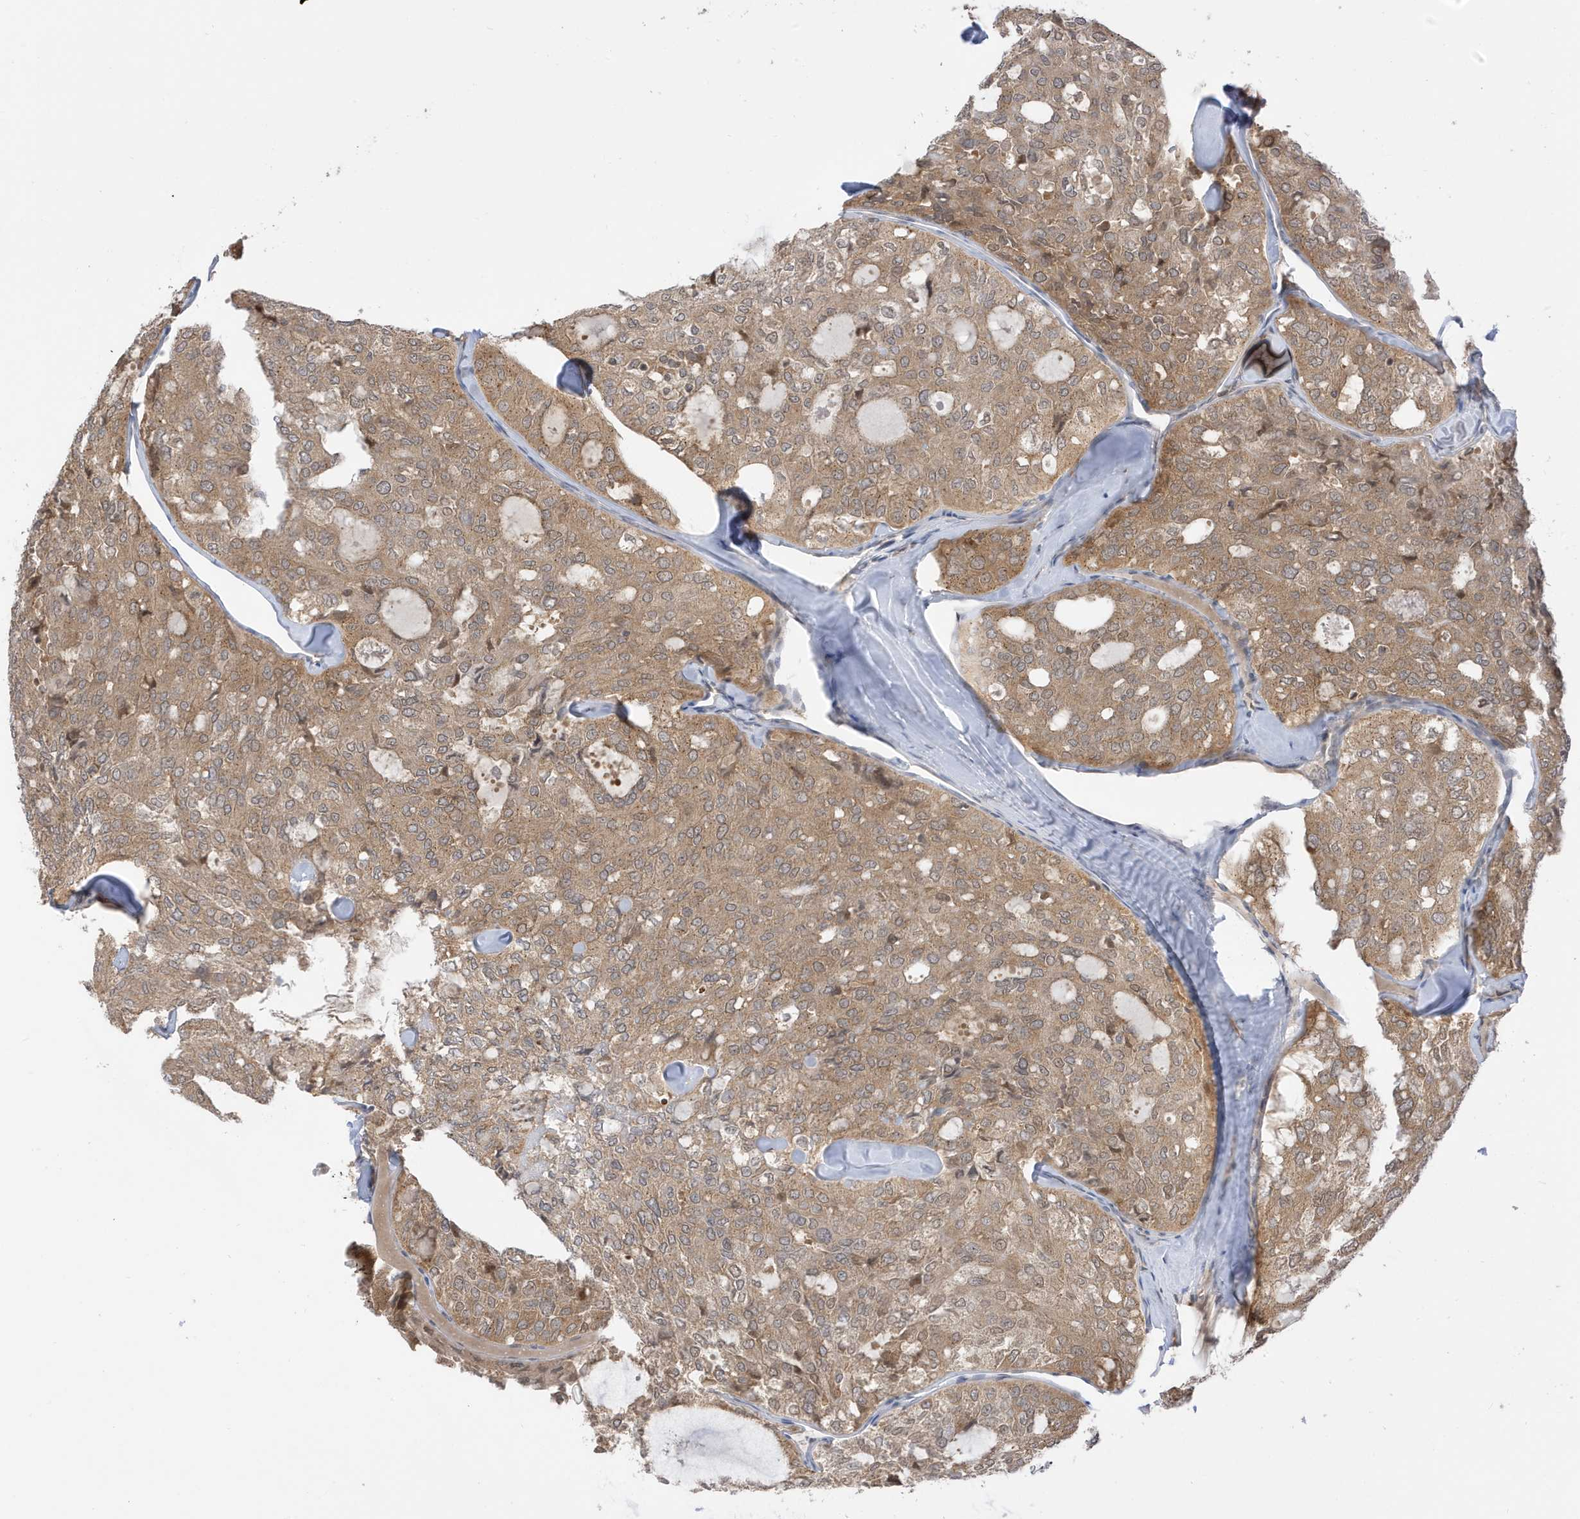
{"staining": {"intensity": "moderate", "quantity": ">75%", "location": "cytoplasmic/membranous,nuclear"}, "tissue": "thyroid cancer", "cell_type": "Tumor cells", "image_type": "cancer", "snomed": [{"axis": "morphology", "description": "Follicular adenoma carcinoma, NOS"}, {"axis": "topography", "description": "Thyroid gland"}], "caption": "Immunohistochemical staining of thyroid cancer (follicular adenoma carcinoma) displays medium levels of moderate cytoplasmic/membranous and nuclear positivity in approximately >75% of tumor cells.", "gene": "TAB3", "patient": {"sex": "male", "age": 75}}